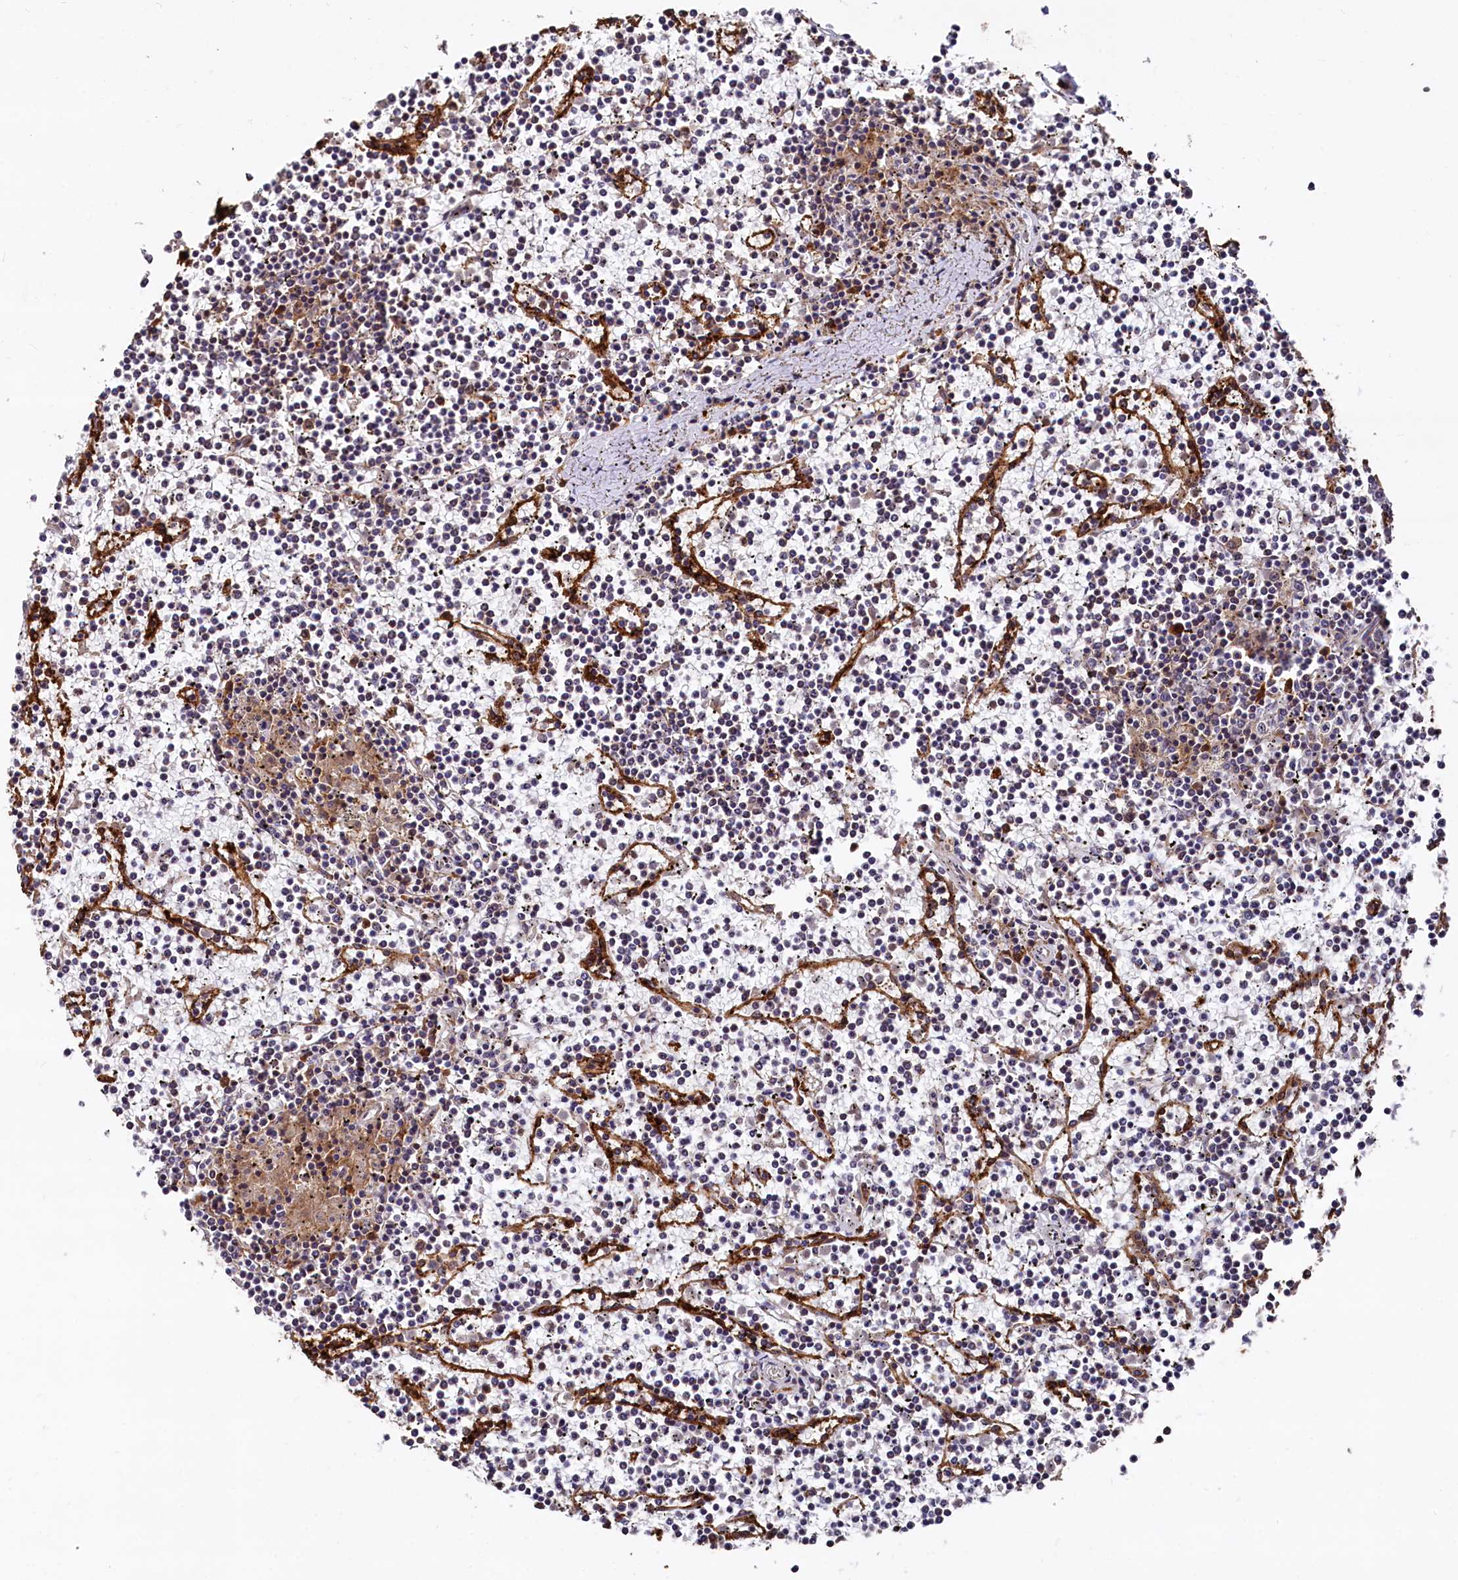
{"staining": {"intensity": "negative", "quantity": "none", "location": "none"}, "tissue": "lymphoma", "cell_type": "Tumor cells", "image_type": "cancer", "snomed": [{"axis": "morphology", "description": "Malignant lymphoma, non-Hodgkin's type, Low grade"}, {"axis": "topography", "description": "Spleen"}], "caption": "Malignant lymphoma, non-Hodgkin's type (low-grade) was stained to show a protein in brown. There is no significant positivity in tumor cells.", "gene": "PLEKHO2", "patient": {"sex": "female", "age": 19}}